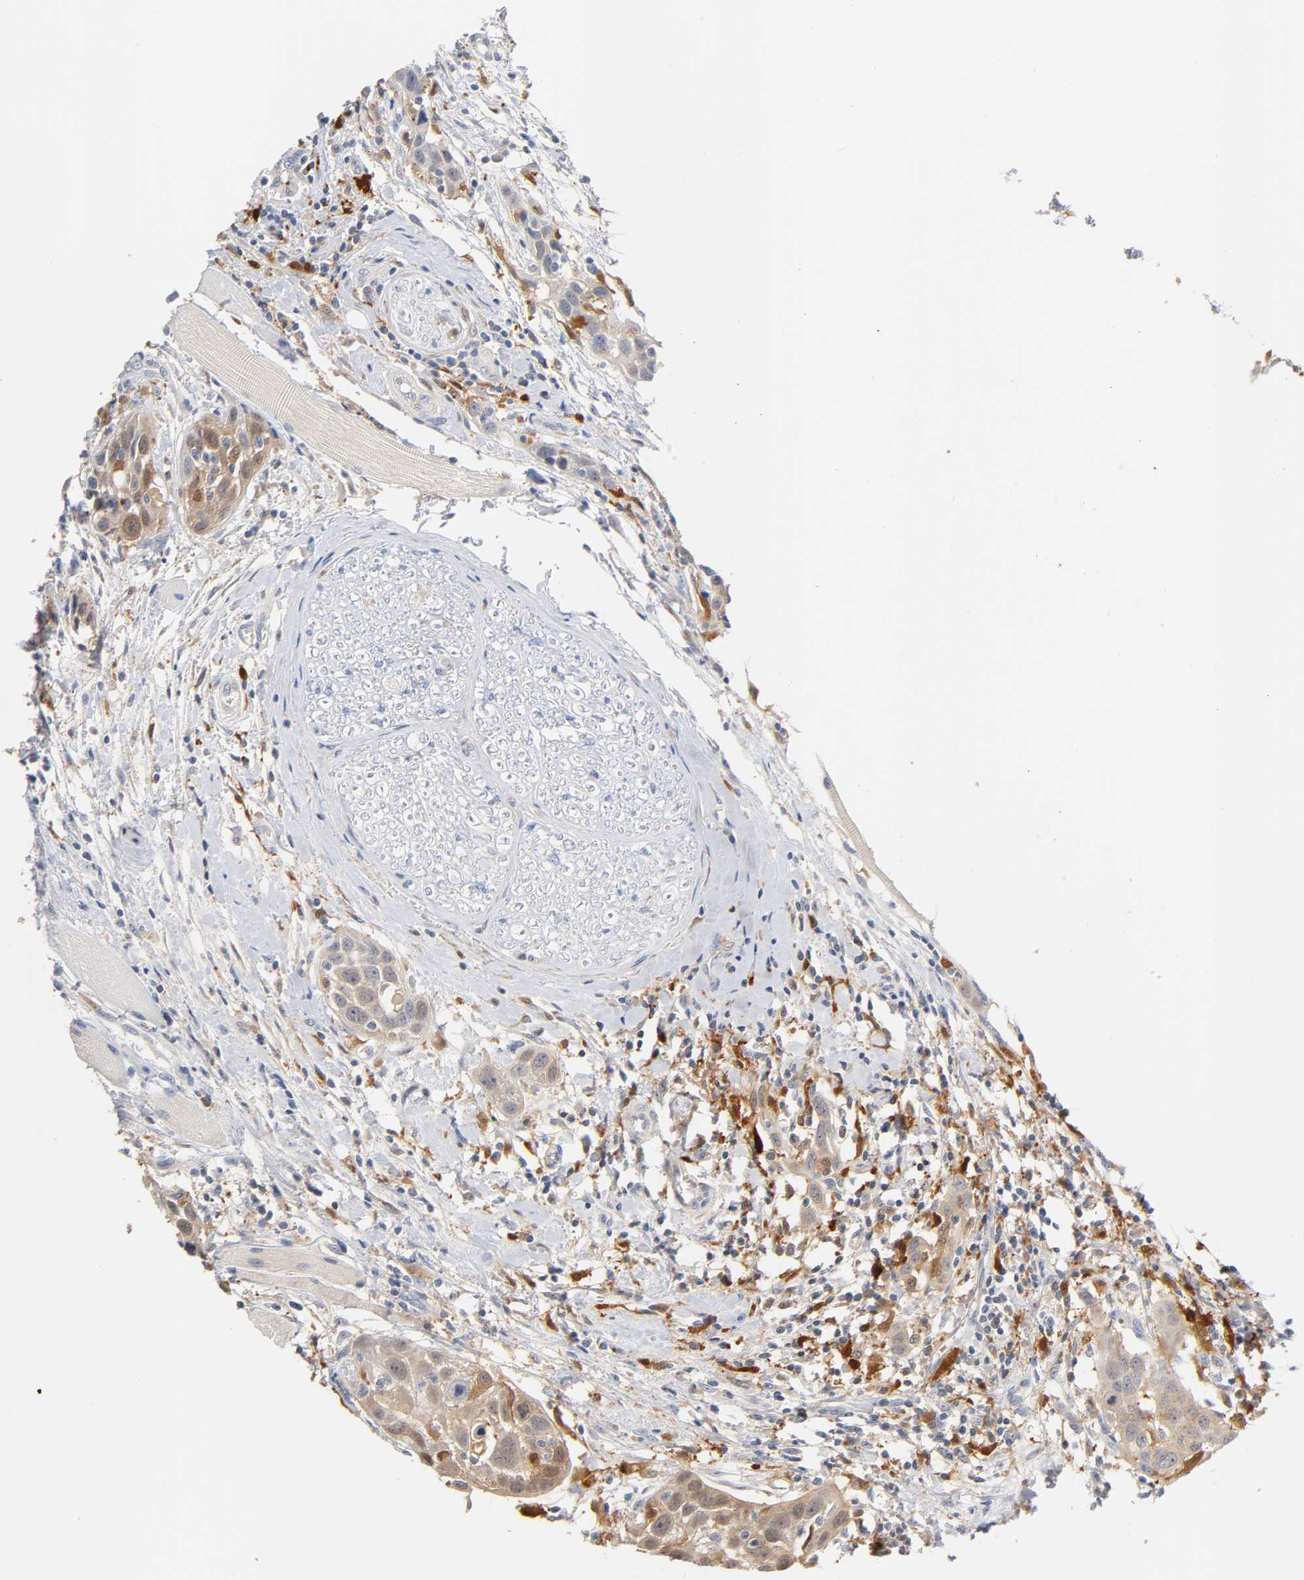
{"staining": {"intensity": "weak", "quantity": ">75%", "location": "cytoplasmic/membranous"}, "tissue": "head and neck cancer", "cell_type": "Tumor cells", "image_type": "cancer", "snomed": [{"axis": "morphology", "description": "Normal tissue, NOS"}, {"axis": "morphology", "description": "Squamous cell carcinoma, NOS"}, {"axis": "topography", "description": "Oral tissue"}, {"axis": "topography", "description": "Head-Neck"}], "caption": "This histopathology image exhibits IHC staining of human squamous cell carcinoma (head and neck), with low weak cytoplasmic/membranous expression in approximately >75% of tumor cells.", "gene": "IL18", "patient": {"sex": "female", "age": 50}}